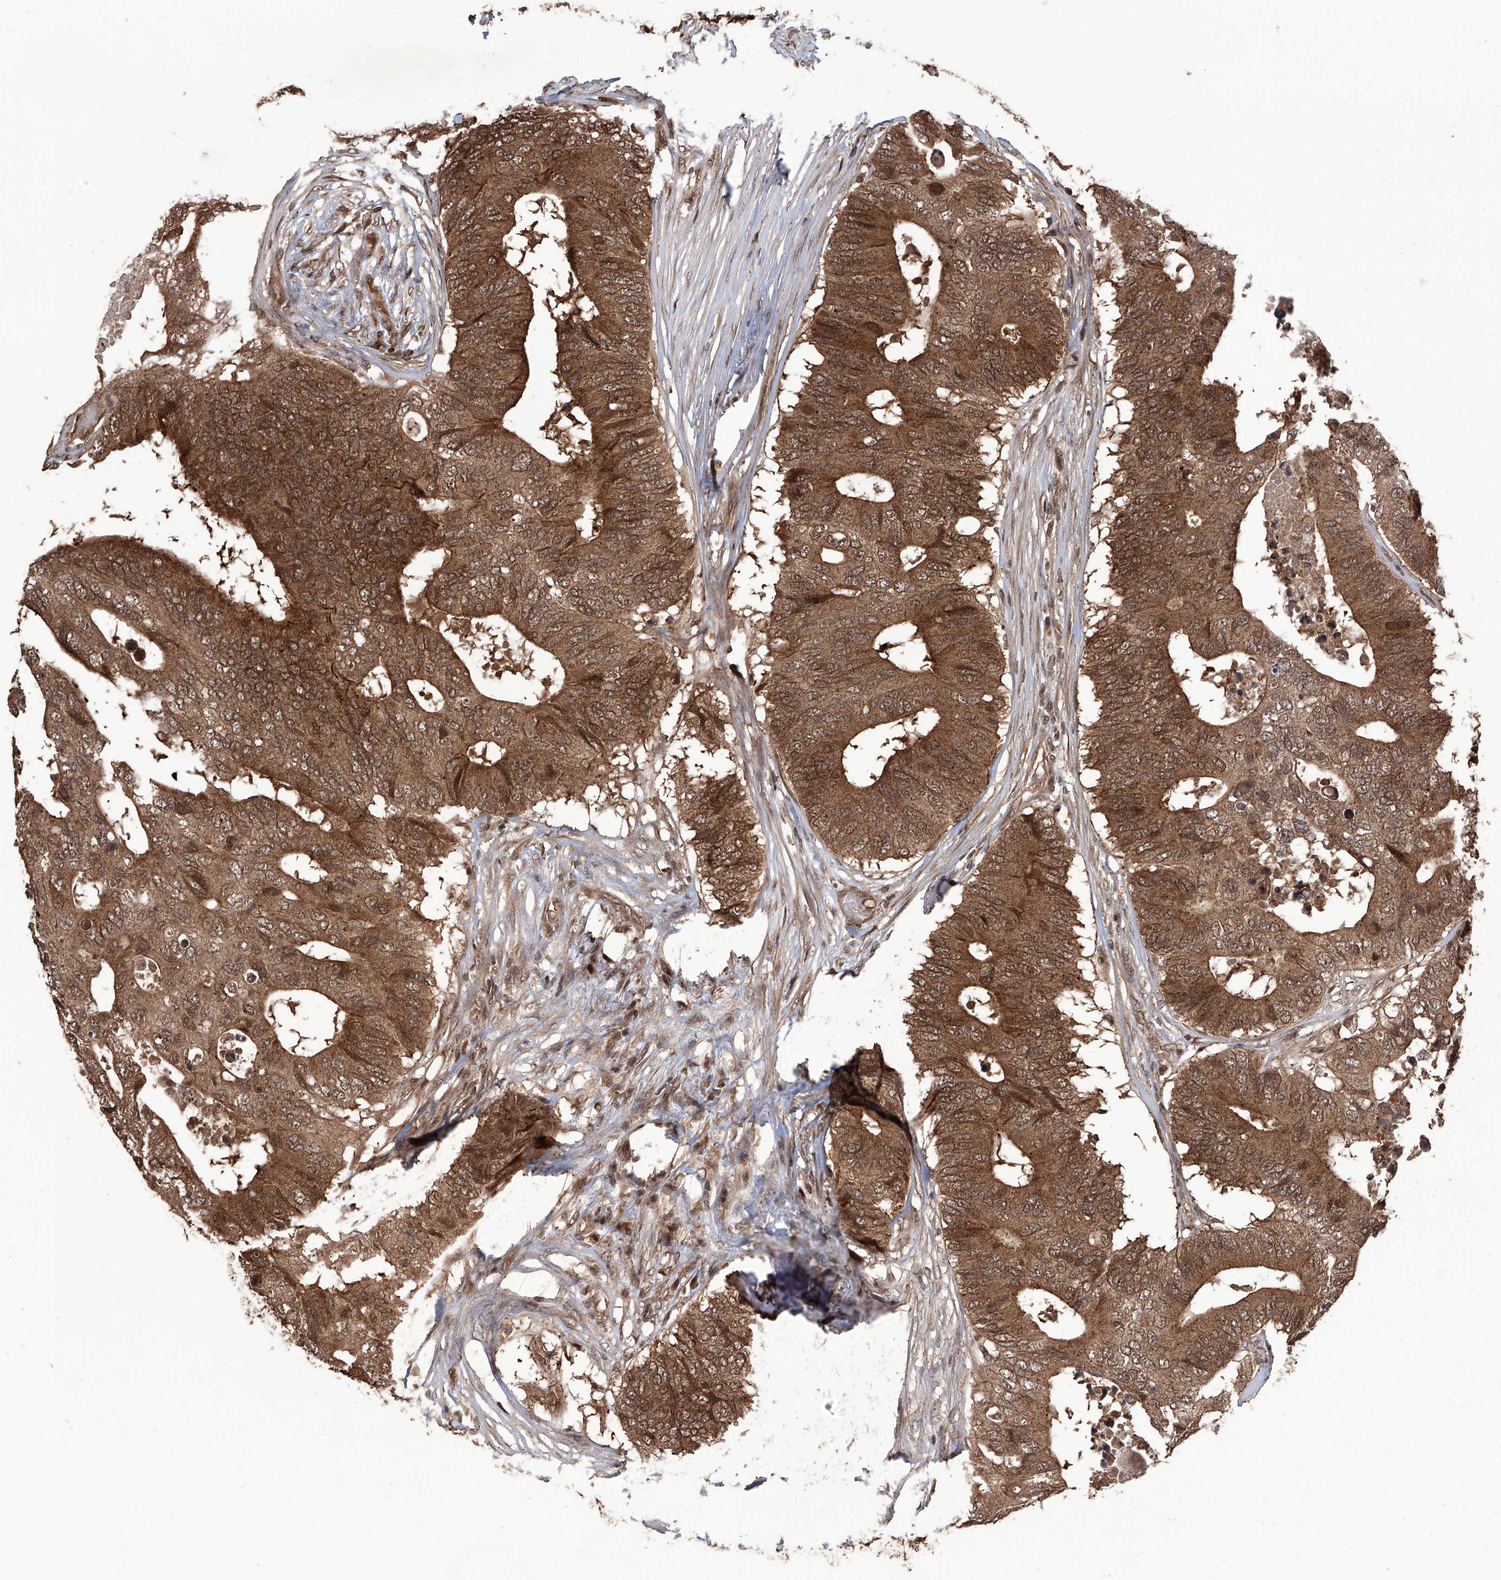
{"staining": {"intensity": "moderate", "quantity": ">75%", "location": "cytoplasmic/membranous,nuclear"}, "tissue": "colorectal cancer", "cell_type": "Tumor cells", "image_type": "cancer", "snomed": [{"axis": "morphology", "description": "Adenocarcinoma, NOS"}, {"axis": "topography", "description": "Colon"}], "caption": "Approximately >75% of tumor cells in human colorectal adenocarcinoma show moderate cytoplasmic/membranous and nuclear protein expression as visualized by brown immunohistochemical staining.", "gene": "LYSMD4", "patient": {"sex": "male", "age": 71}}